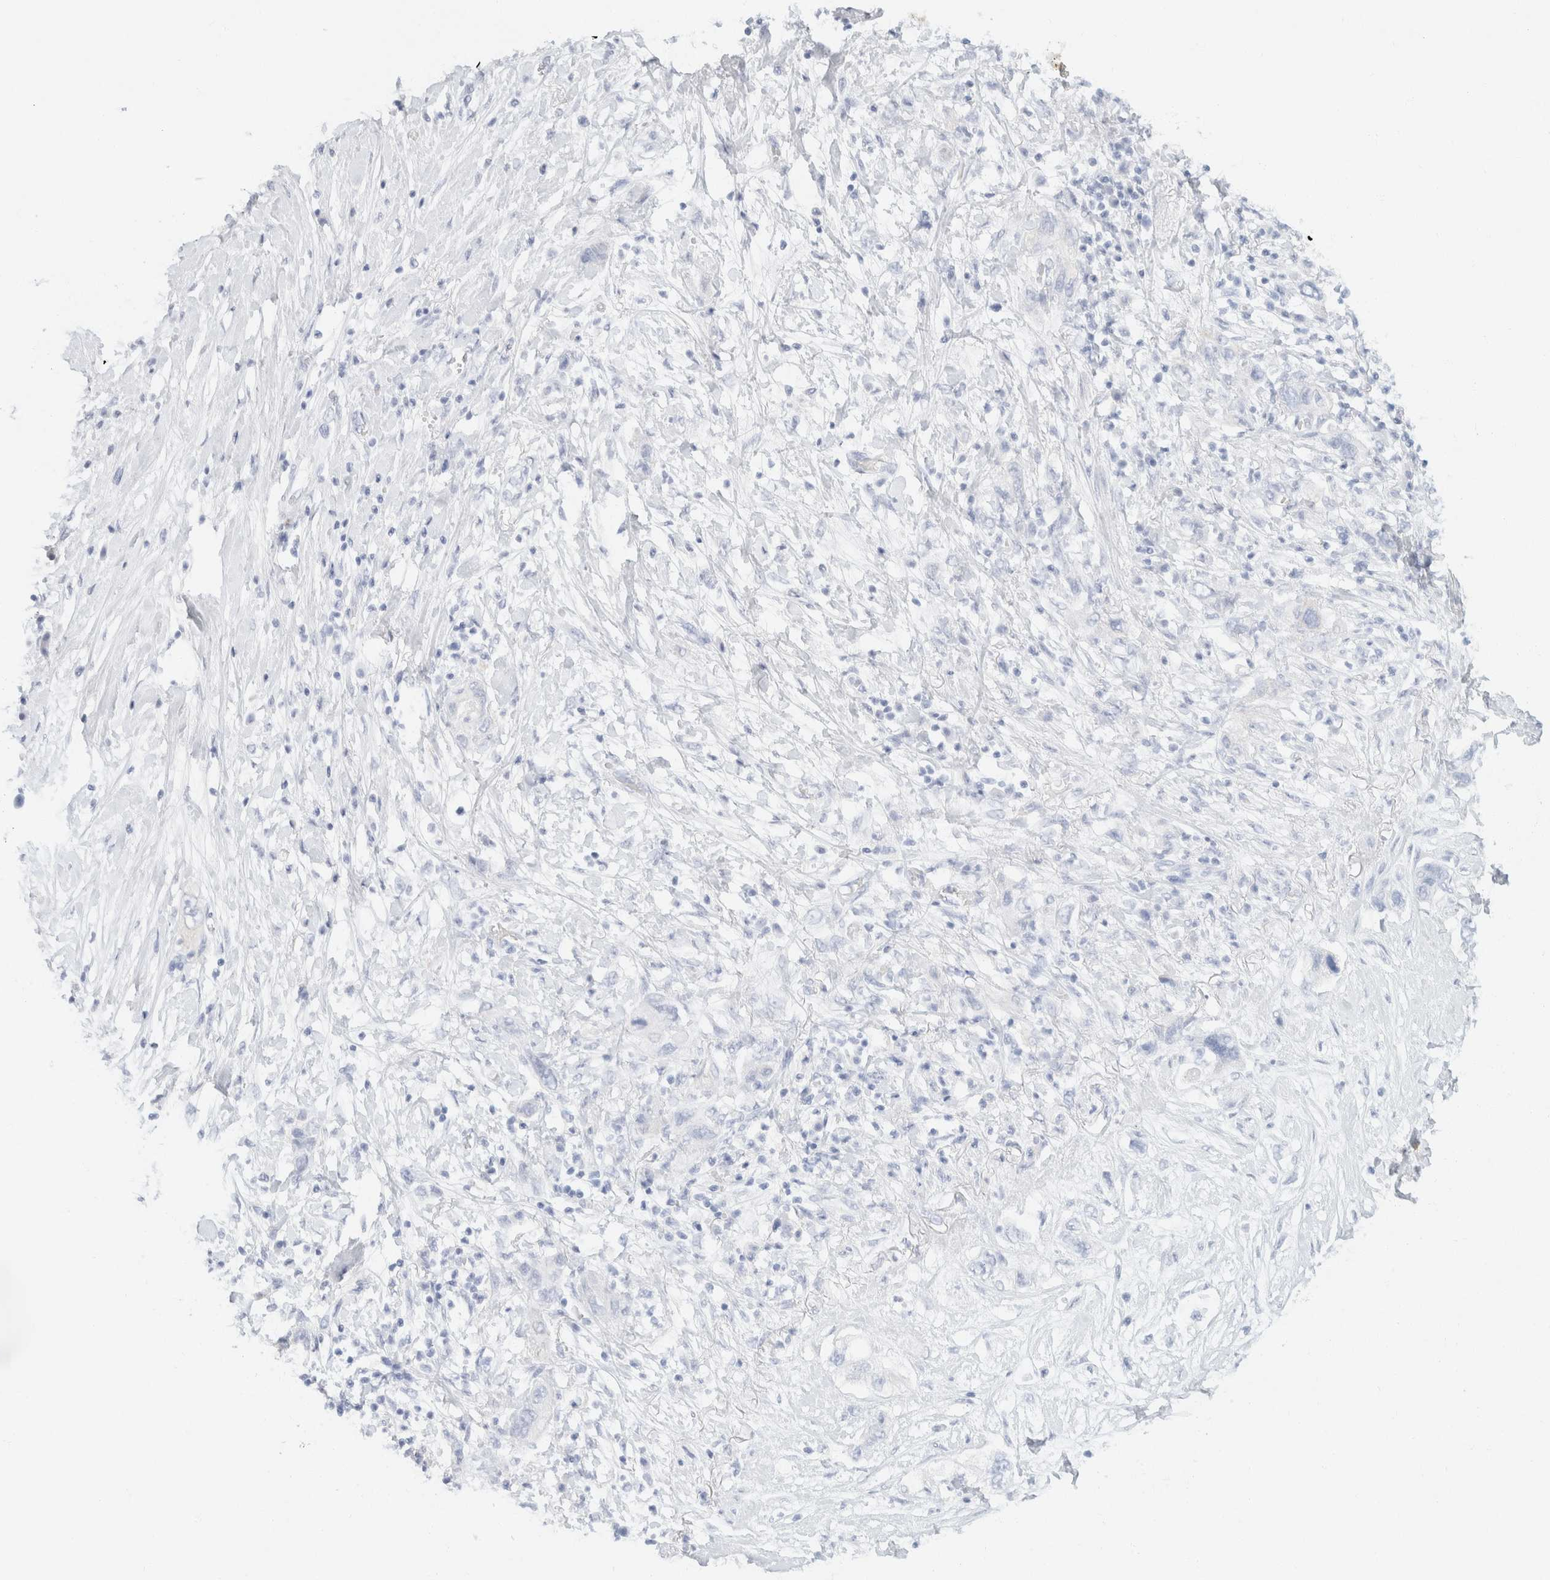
{"staining": {"intensity": "negative", "quantity": "none", "location": "none"}, "tissue": "pancreatic cancer", "cell_type": "Tumor cells", "image_type": "cancer", "snomed": [{"axis": "morphology", "description": "Adenocarcinoma, NOS"}, {"axis": "topography", "description": "Pancreas"}], "caption": "Image shows no protein staining in tumor cells of pancreatic cancer tissue.", "gene": "KRT20", "patient": {"sex": "female", "age": 73}}